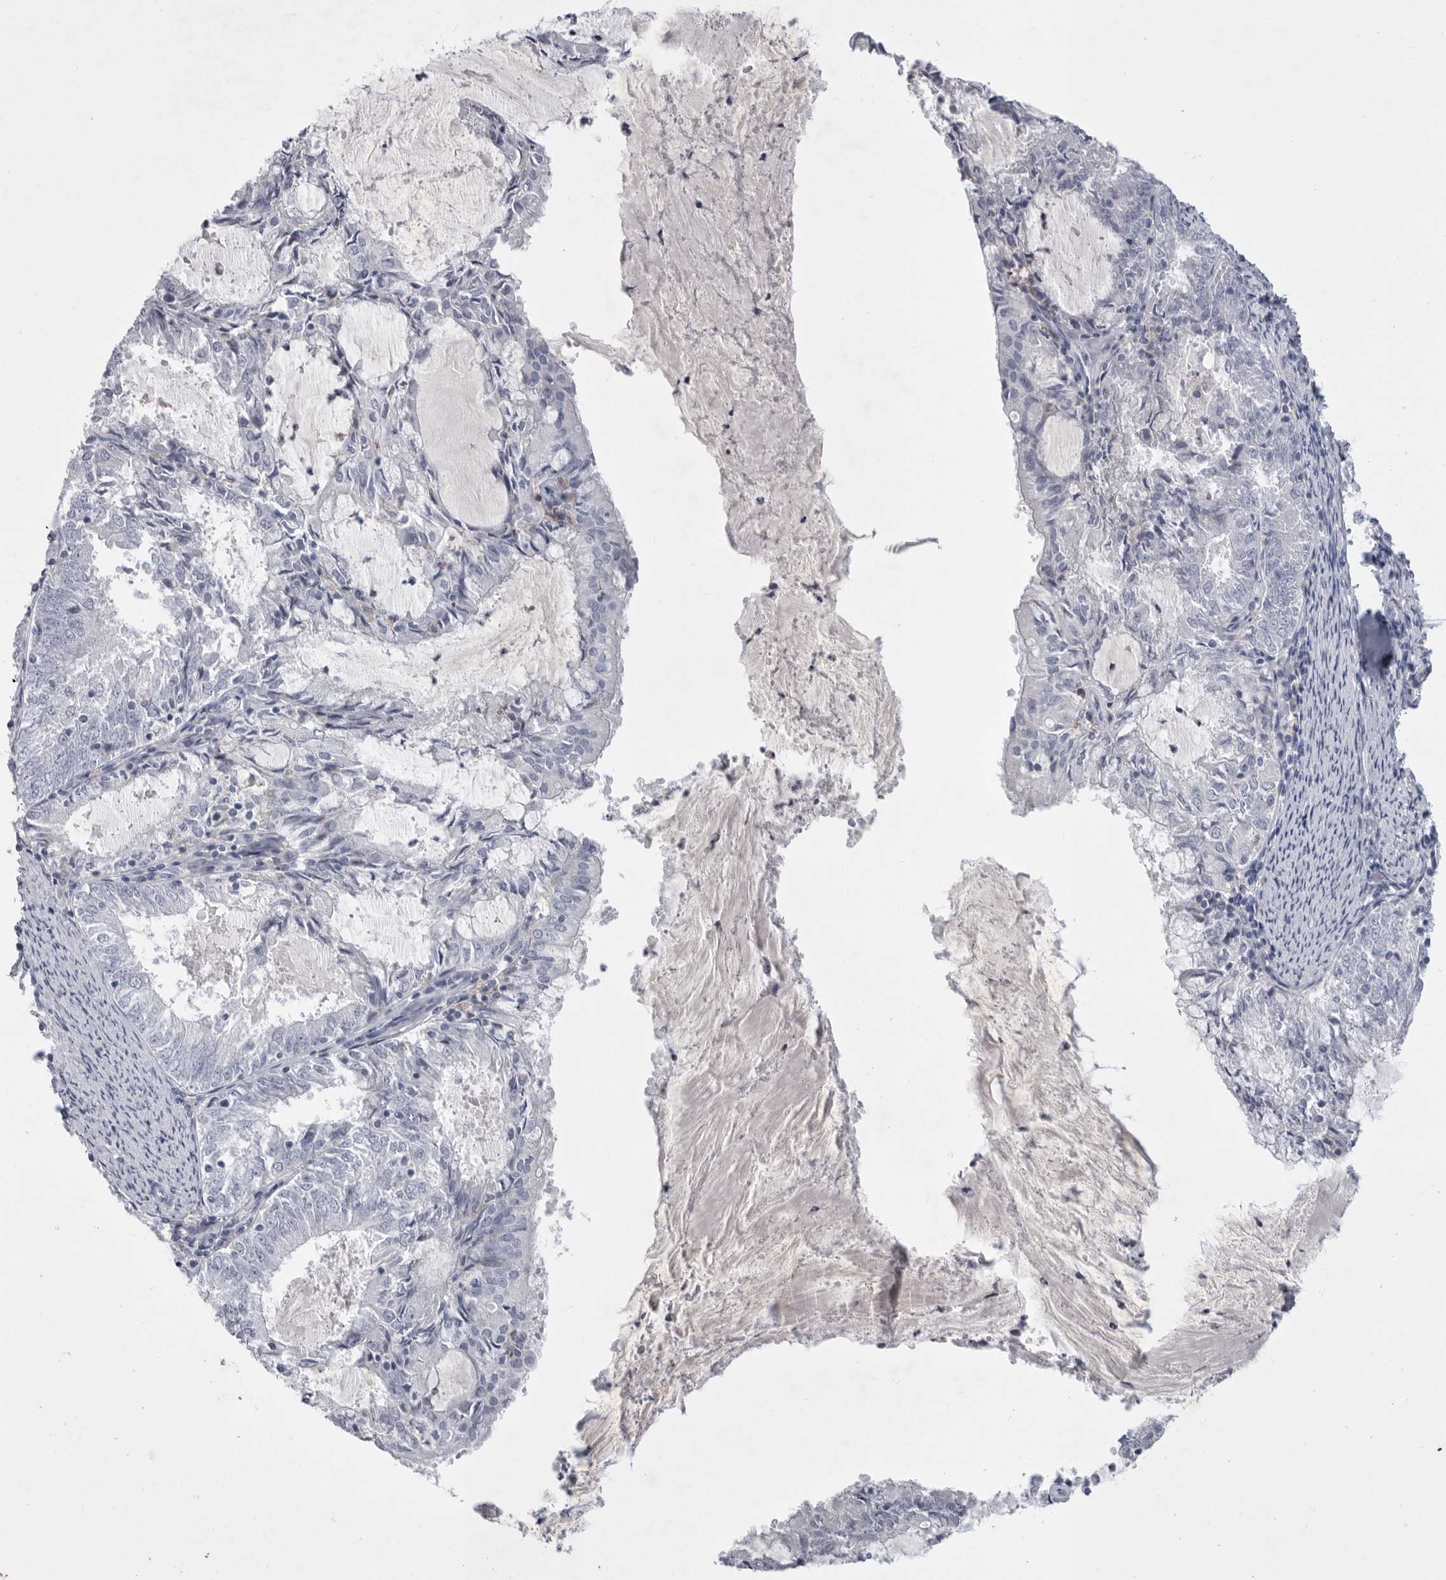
{"staining": {"intensity": "negative", "quantity": "none", "location": "none"}, "tissue": "endometrial cancer", "cell_type": "Tumor cells", "image_type": "cancer", "snomed": [{"axis": "morphology", "description": "Adenocarcinoma, NOS"}, {"axis": "topography", "description": "Endometrium"}], "caption": "IHC of adenocarcinoma (endometrial) displays no staining in tumor cells. Brightfield microscopy of immunohistochemistry stained with DAB (3,3'-diaminobenzidine) (brown) and hematoxylin (blue), captured at high magnification.", "gene": "SIGLEC10", "patient": {"sex": "female", "age": 57}}